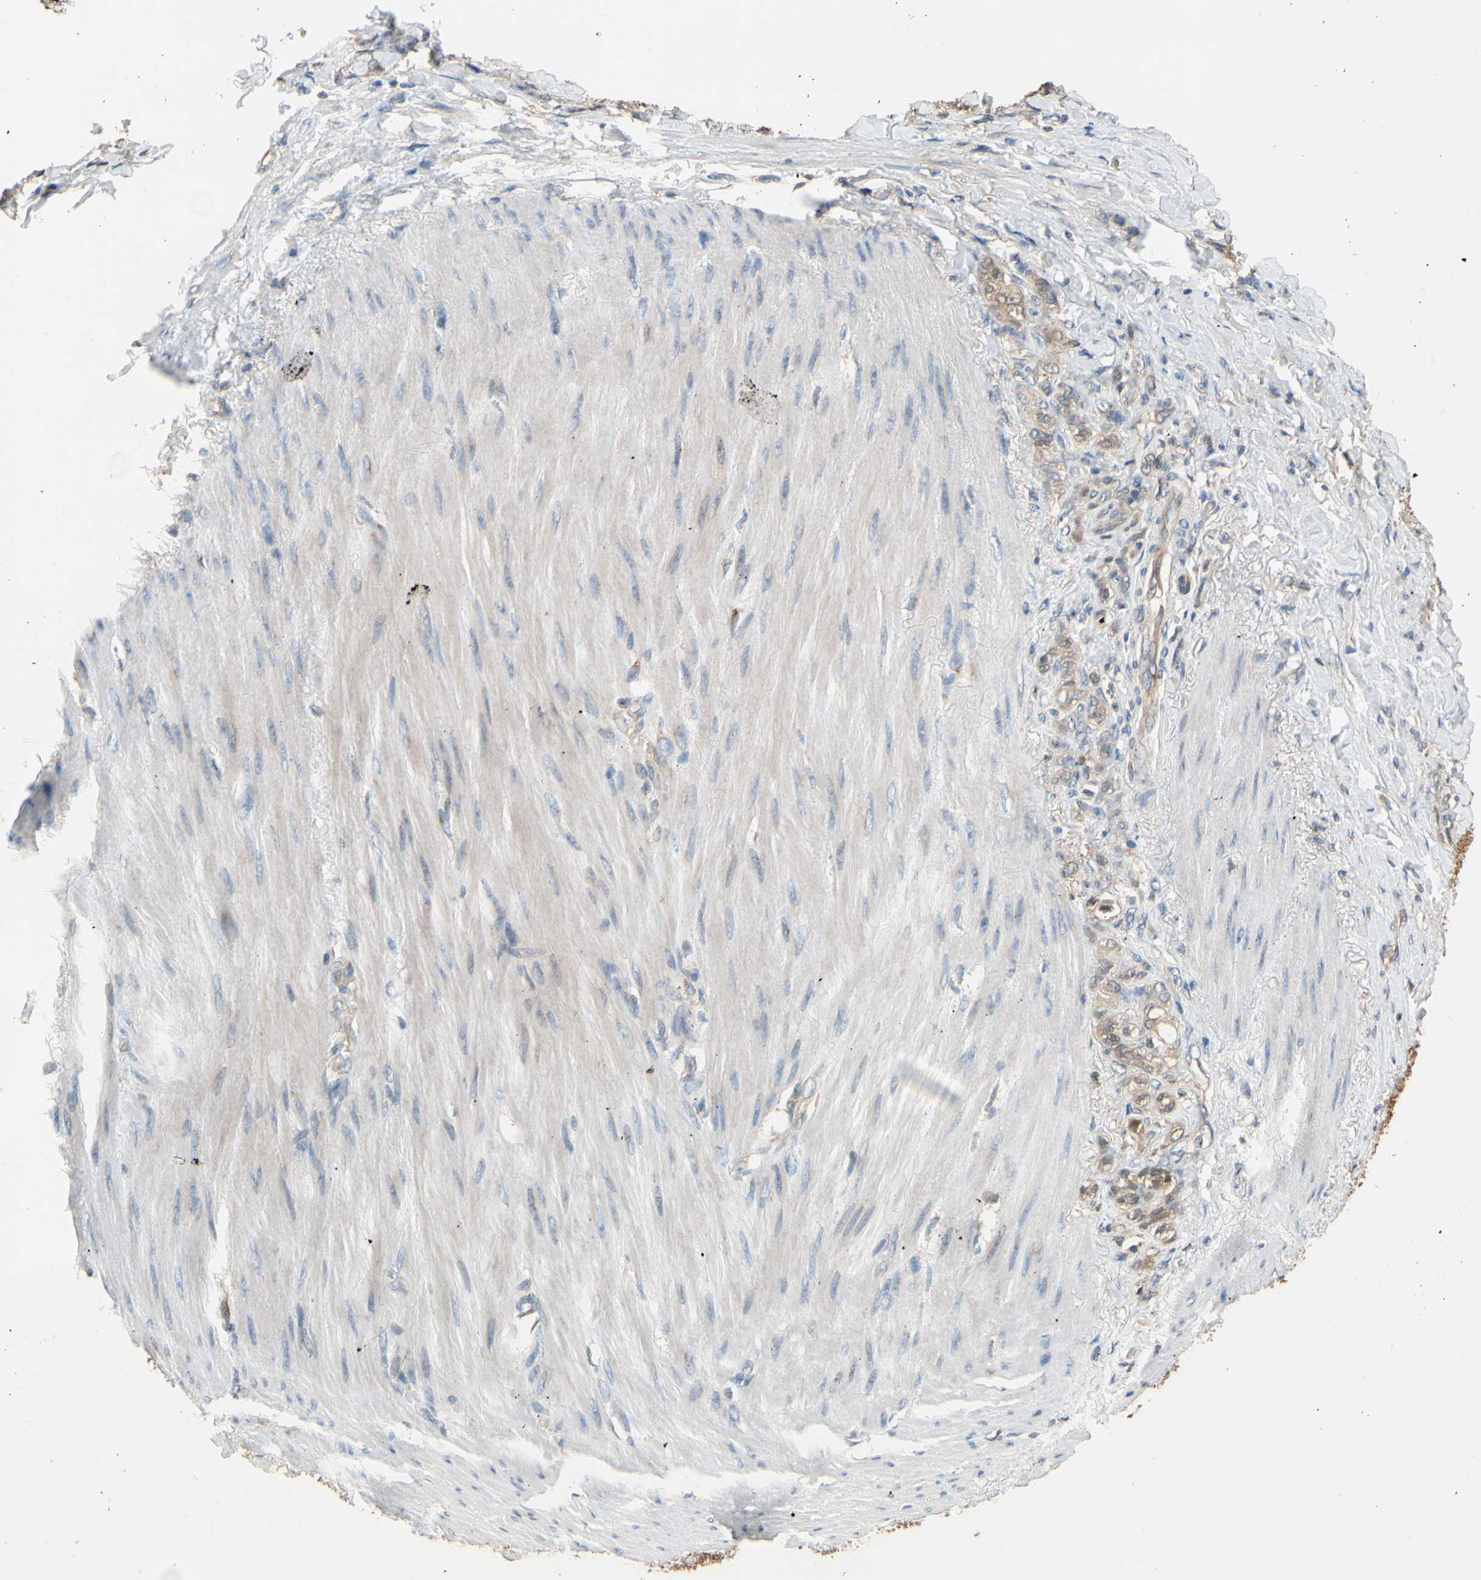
{"staining": {"intensity": "weak", "quantity": ">75%", "location": "cytoplasmic/membranous"}, "tissue": "stomach cancer", "cell_type": "Tumor cells", "image_type": "cancer", "snomed": [{"axis": "morphology", "description": "Adenocarcinoma, NOS"}, {"axis": "topography", "description": "Stomach"}], "caption": "This is a micrograph of immunohistochemistry staining of adenocarcinoma (stomach), which shows weak staining in the cytoplasmic/membranous of tumor cells.", "gene": "GPSM2", "patient": {"sex": "male", "age": 82}}